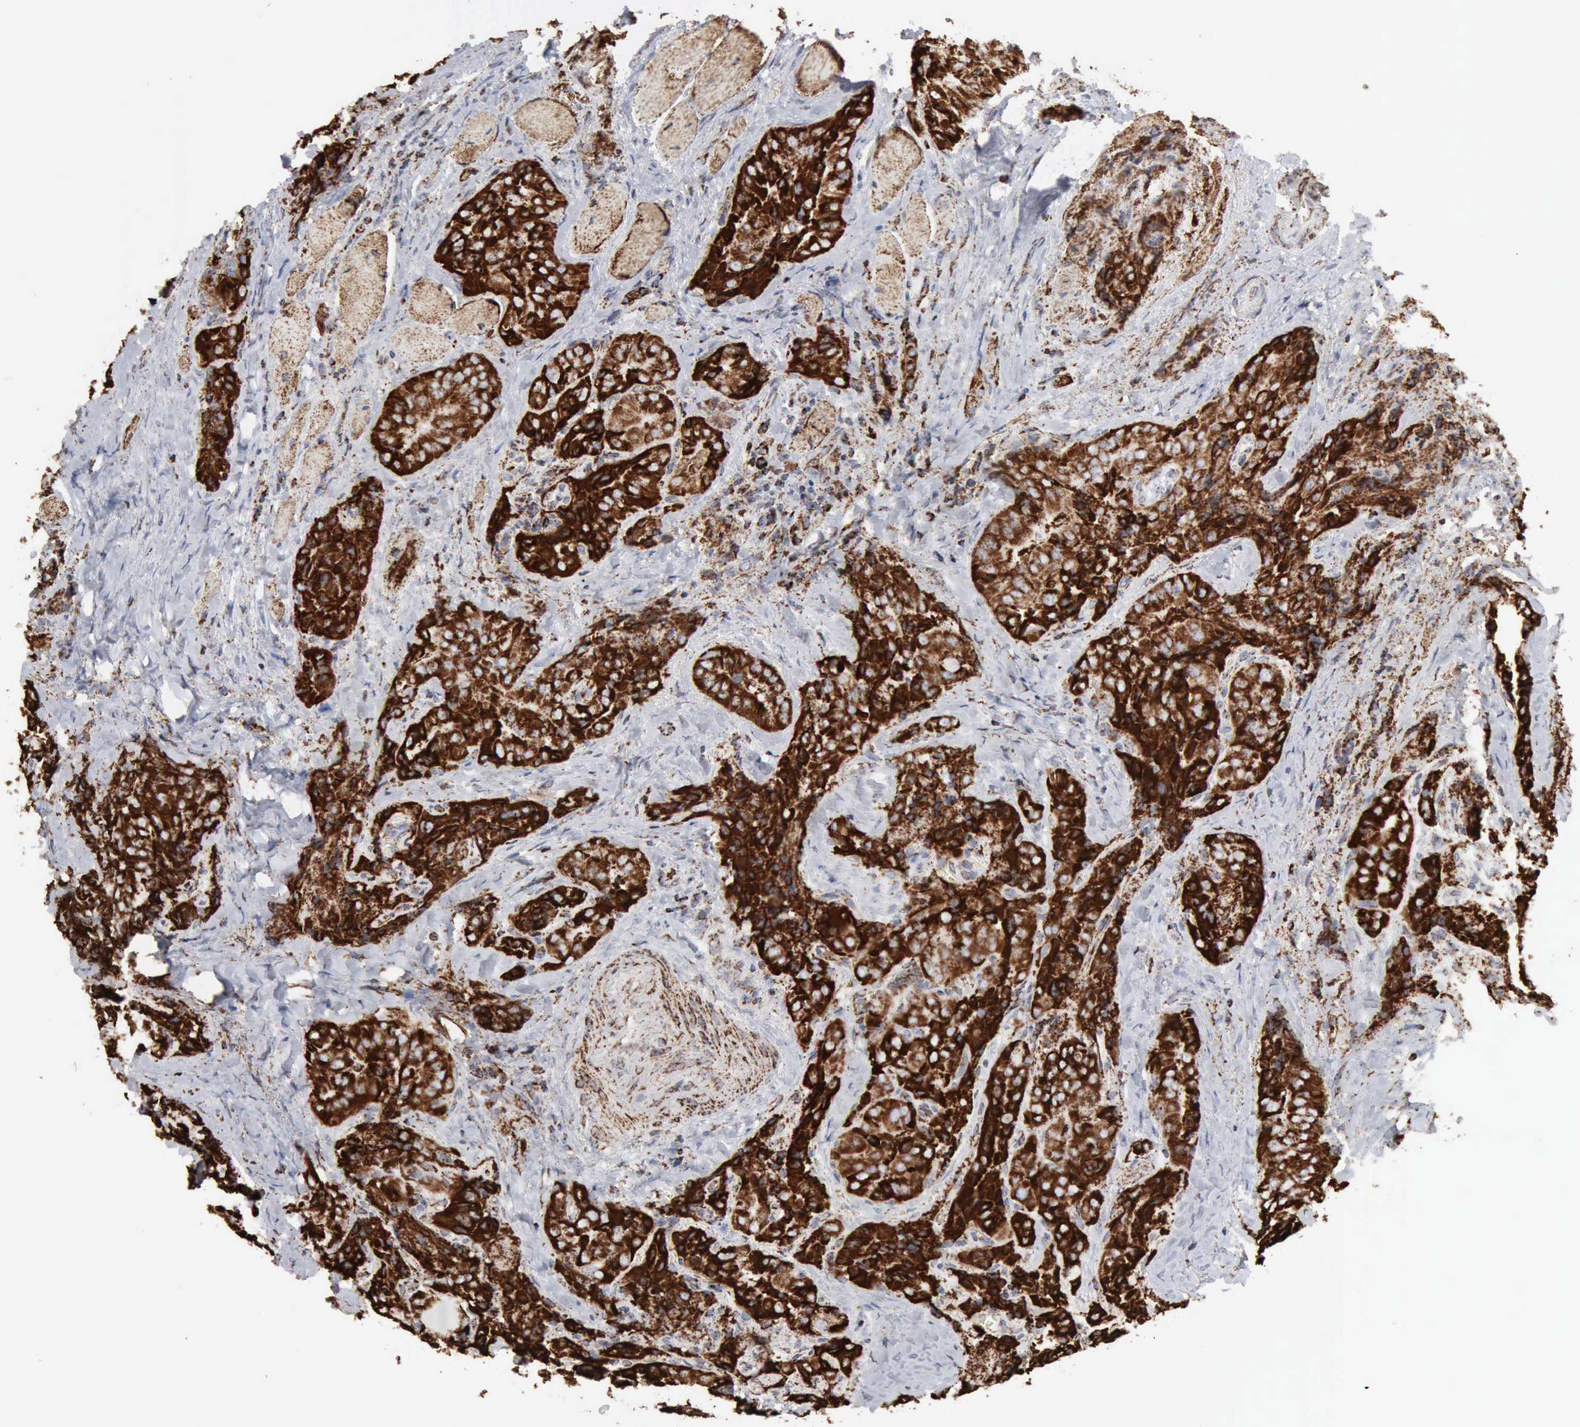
{"staining": {"intensity": "strong", "quantity": ">75%", "location": "cytoplasmic/membranous"}, "tissue": "thyroid cancer", "cell_type": "Tumor cells", "image_type": "cancer", "snomed": [{"axis": "morphology", "description": "Papillary adenocarcinoma, NOS"}, {"axis": "topography", "description": "Thyroid gland"}], "caption": "High-power microscopy captured an immunohistochemistry photomicrograph of thyroid cancer (papillary adenocarcinoma), revealing strong cytoplasmic/membranous expression in approximately >75% of tumor cells.", "gene": "ACO2", "patient": {"sex": "female", "age": 71}}